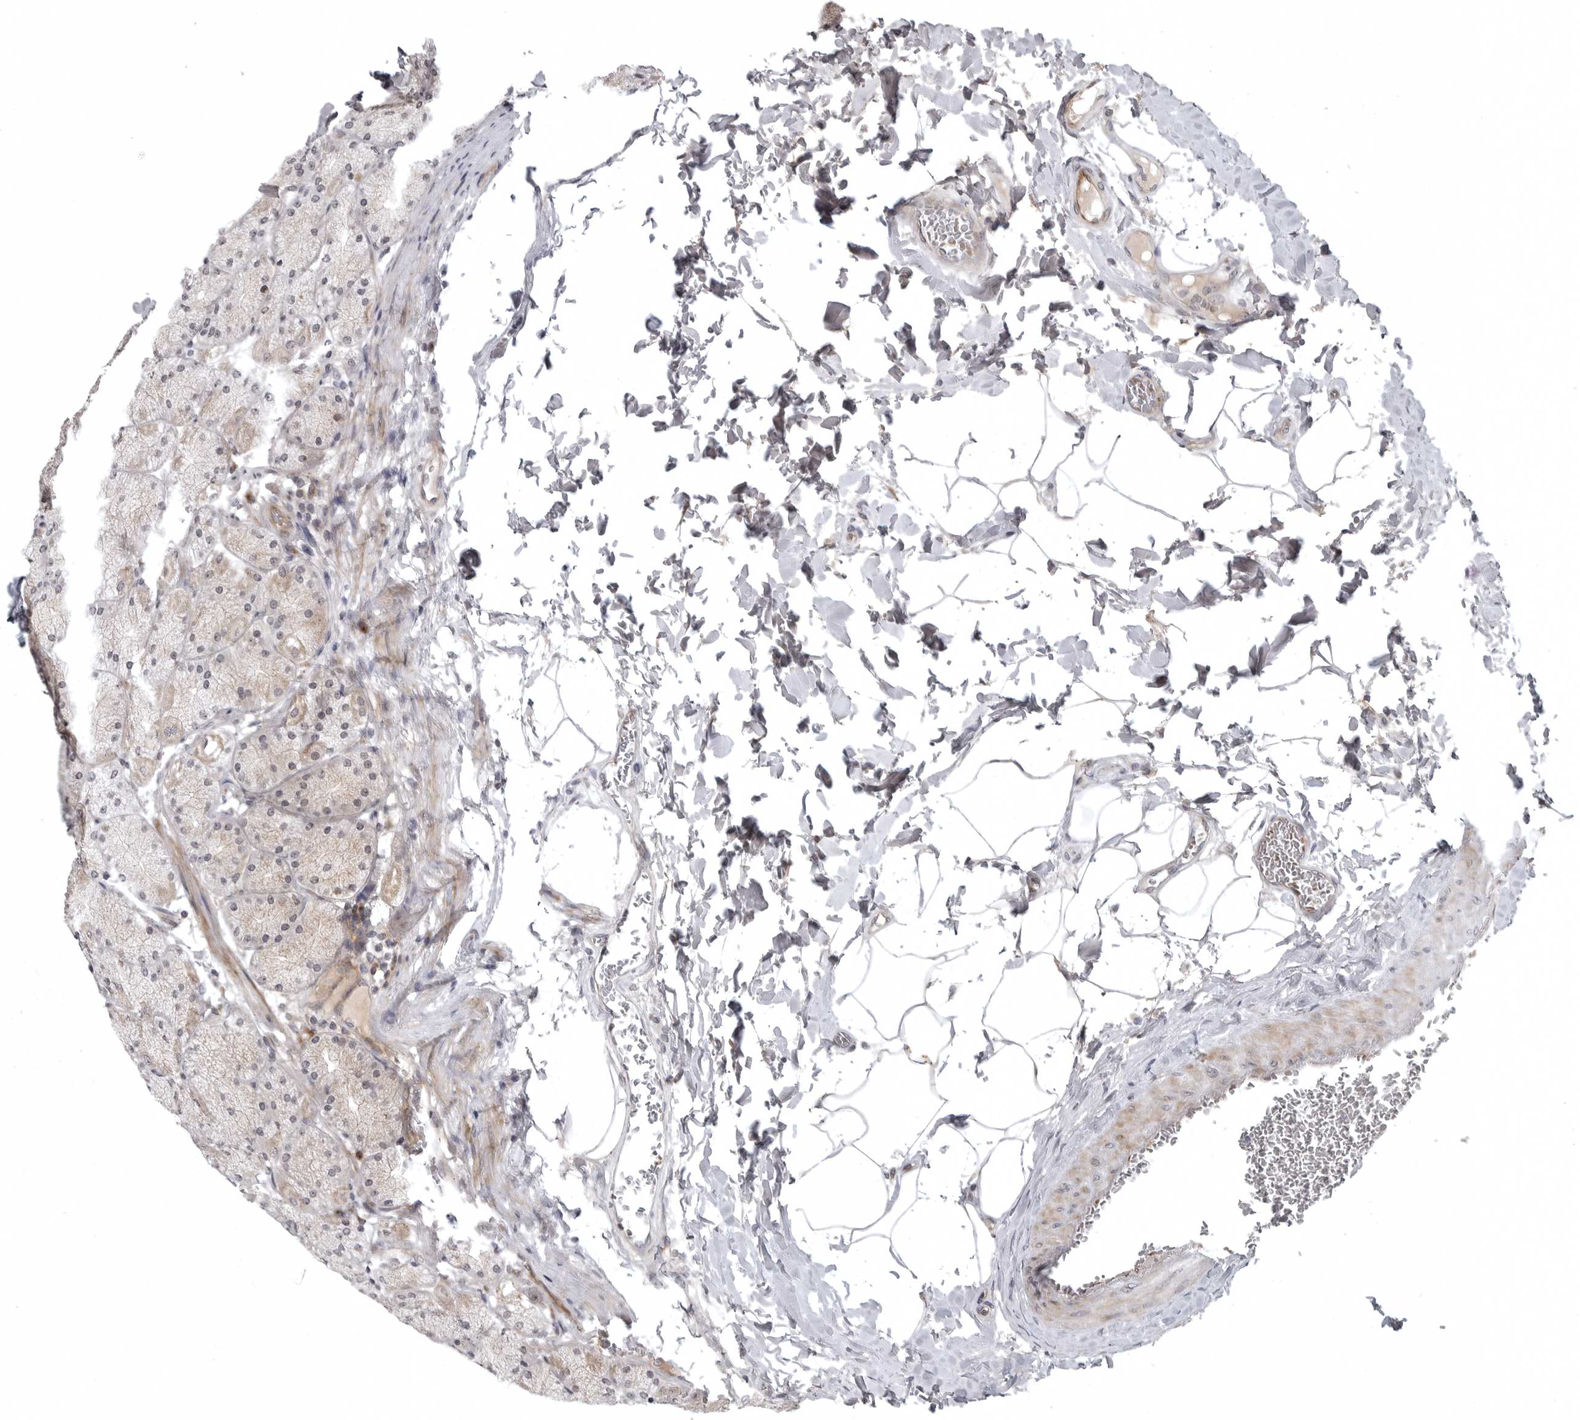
{"staining": {"intensity": "weak", "quantity": "25%-75%", "location": "cytoplasmic/membranous,nuclear"}, "tissue": "stomach", "cell_type": "Glandular cells", "image_type": "normal", "snomed": [{"axis": "morphology", "description": "Normal tissue, NOS"}, {"axis": "topography", "description": "Stomach, upper"}], "caption": "Stomach stained with DAB (3,3'-diaminobenzidine) immunohistochemistry reveals low levels of weak cytoplasmic/membranous,nuclear staining in about 25%-75% of glandular cells.", "gene": "CD300LD", "patient": {"sex": "female", "age": 56}}